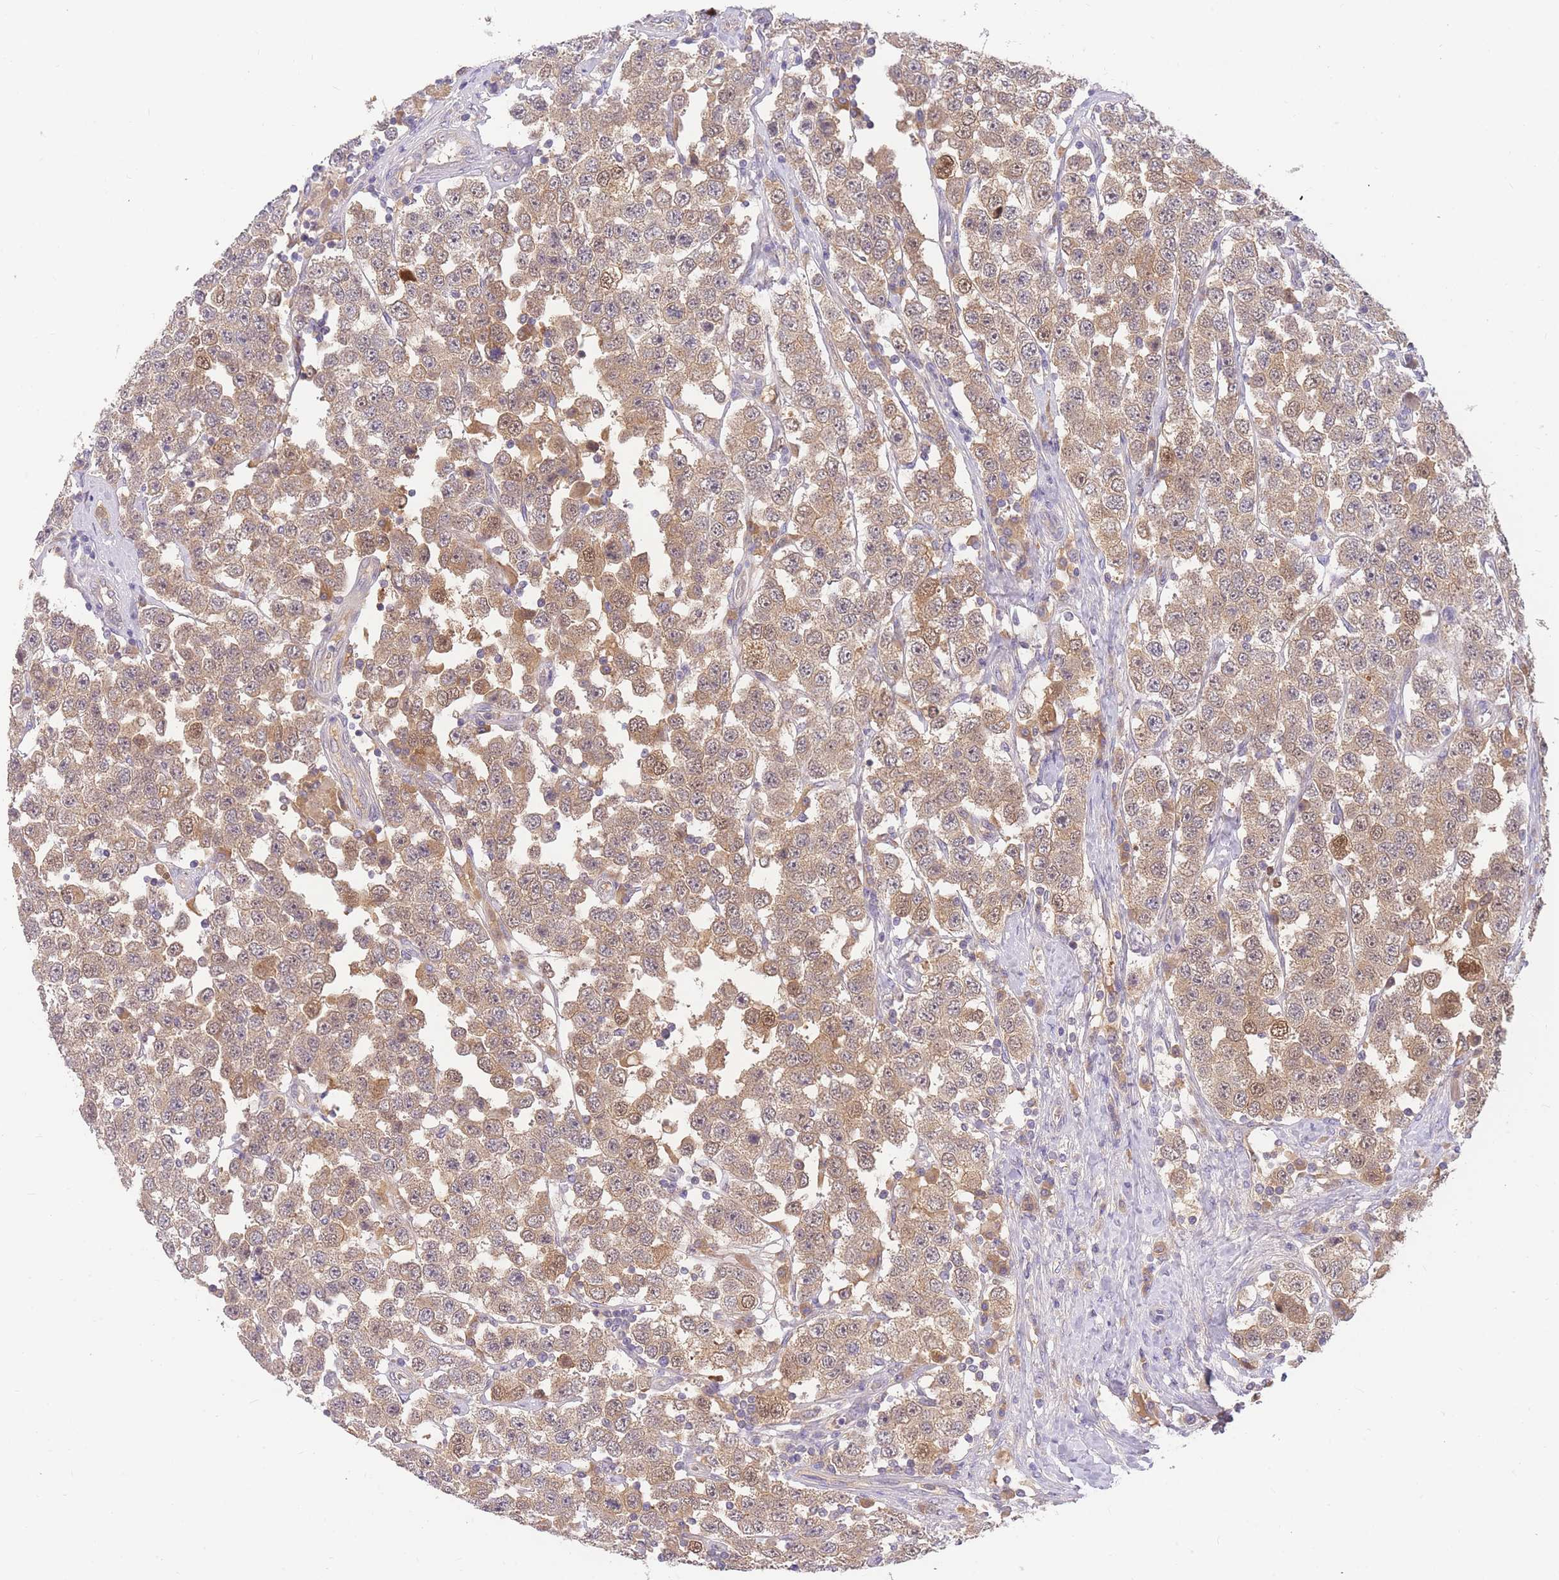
{"staining": {"intensity": "moderate", "quantity": ">75%", "location": "cytoplasmic/membranous"}, "tissue": "testis cancer", "cell_type": "Tumor cells", "image_type": "cancer", "snomed": [{"axis": "morphology", "description": "Seminoma, NOS"}, {"axis": "topography", "description": "Testis"}], "caption": "Immunohistochemistry (IHC) (DAB (3,3'-diaminobenzidine)) staining of human seminoma (testis) demonstrates moderate cytoplasmic/membranous protein positivity in about >75% of tumor cells.", "gene": "ZNF577", "patient": {"sex": "male", "age": 28}}